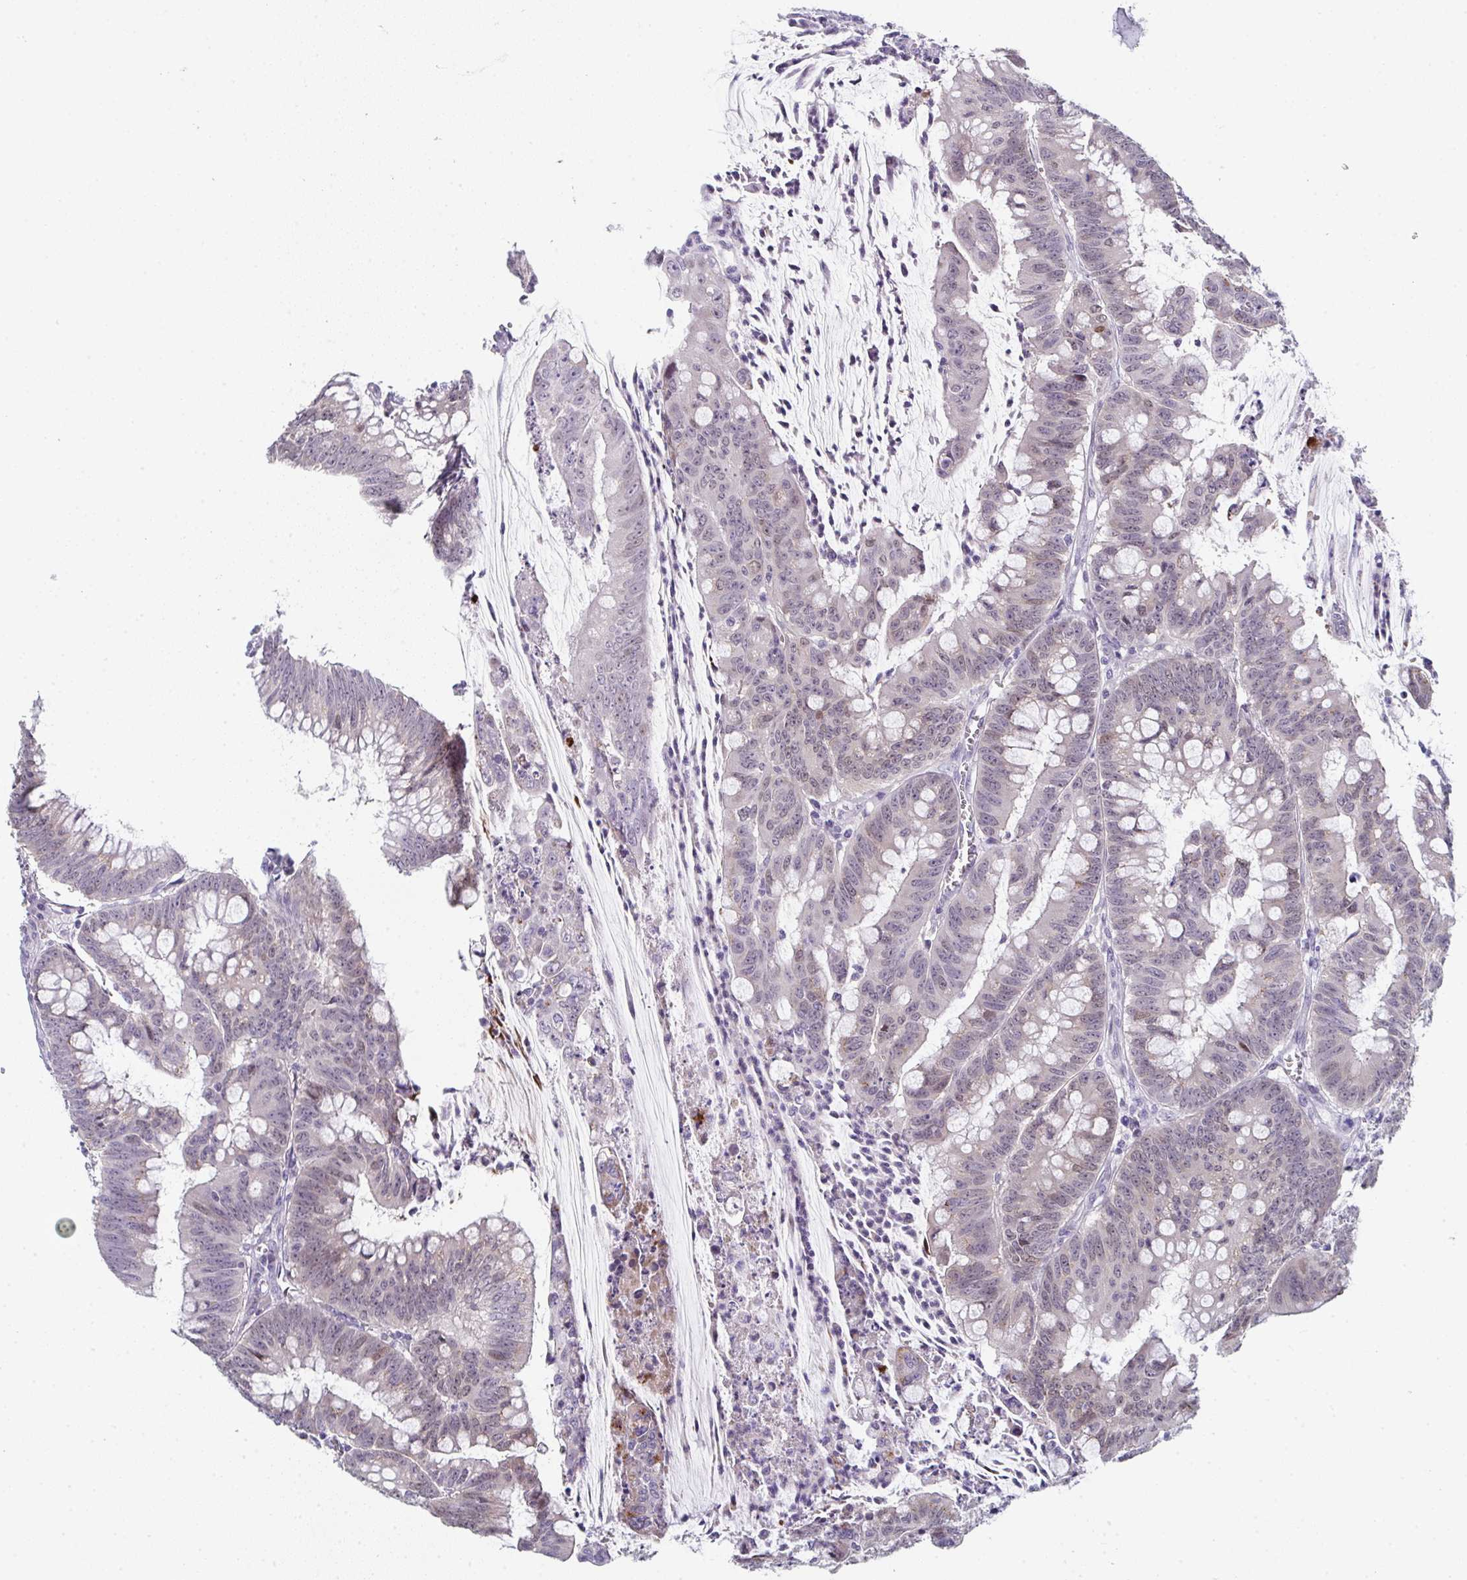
{"staining": {"intensity": "weak", "quantity": "<25%", "location": "cytoplasmic/membranous,nuclear"}, "tissue": "colorectal cancer", "cell_type": "Tumor cells", "image_type": "cancer", "snomed": [{"axis": "morphology", "description": "Adenocarcinoma, NOS"}, {"axis": "topography", "description": "Colon"}], "caption": "DAB (3,3'-diaminobenzidine) immunohistochemical staining of human adenocarcinoma (colorectal) exhibits no significant expression in tumor cells. (DAB immunohistochemistry (IHC), high magnification).", "gene": "A1CF", "patient": {"sex": "male", "age": 62}}